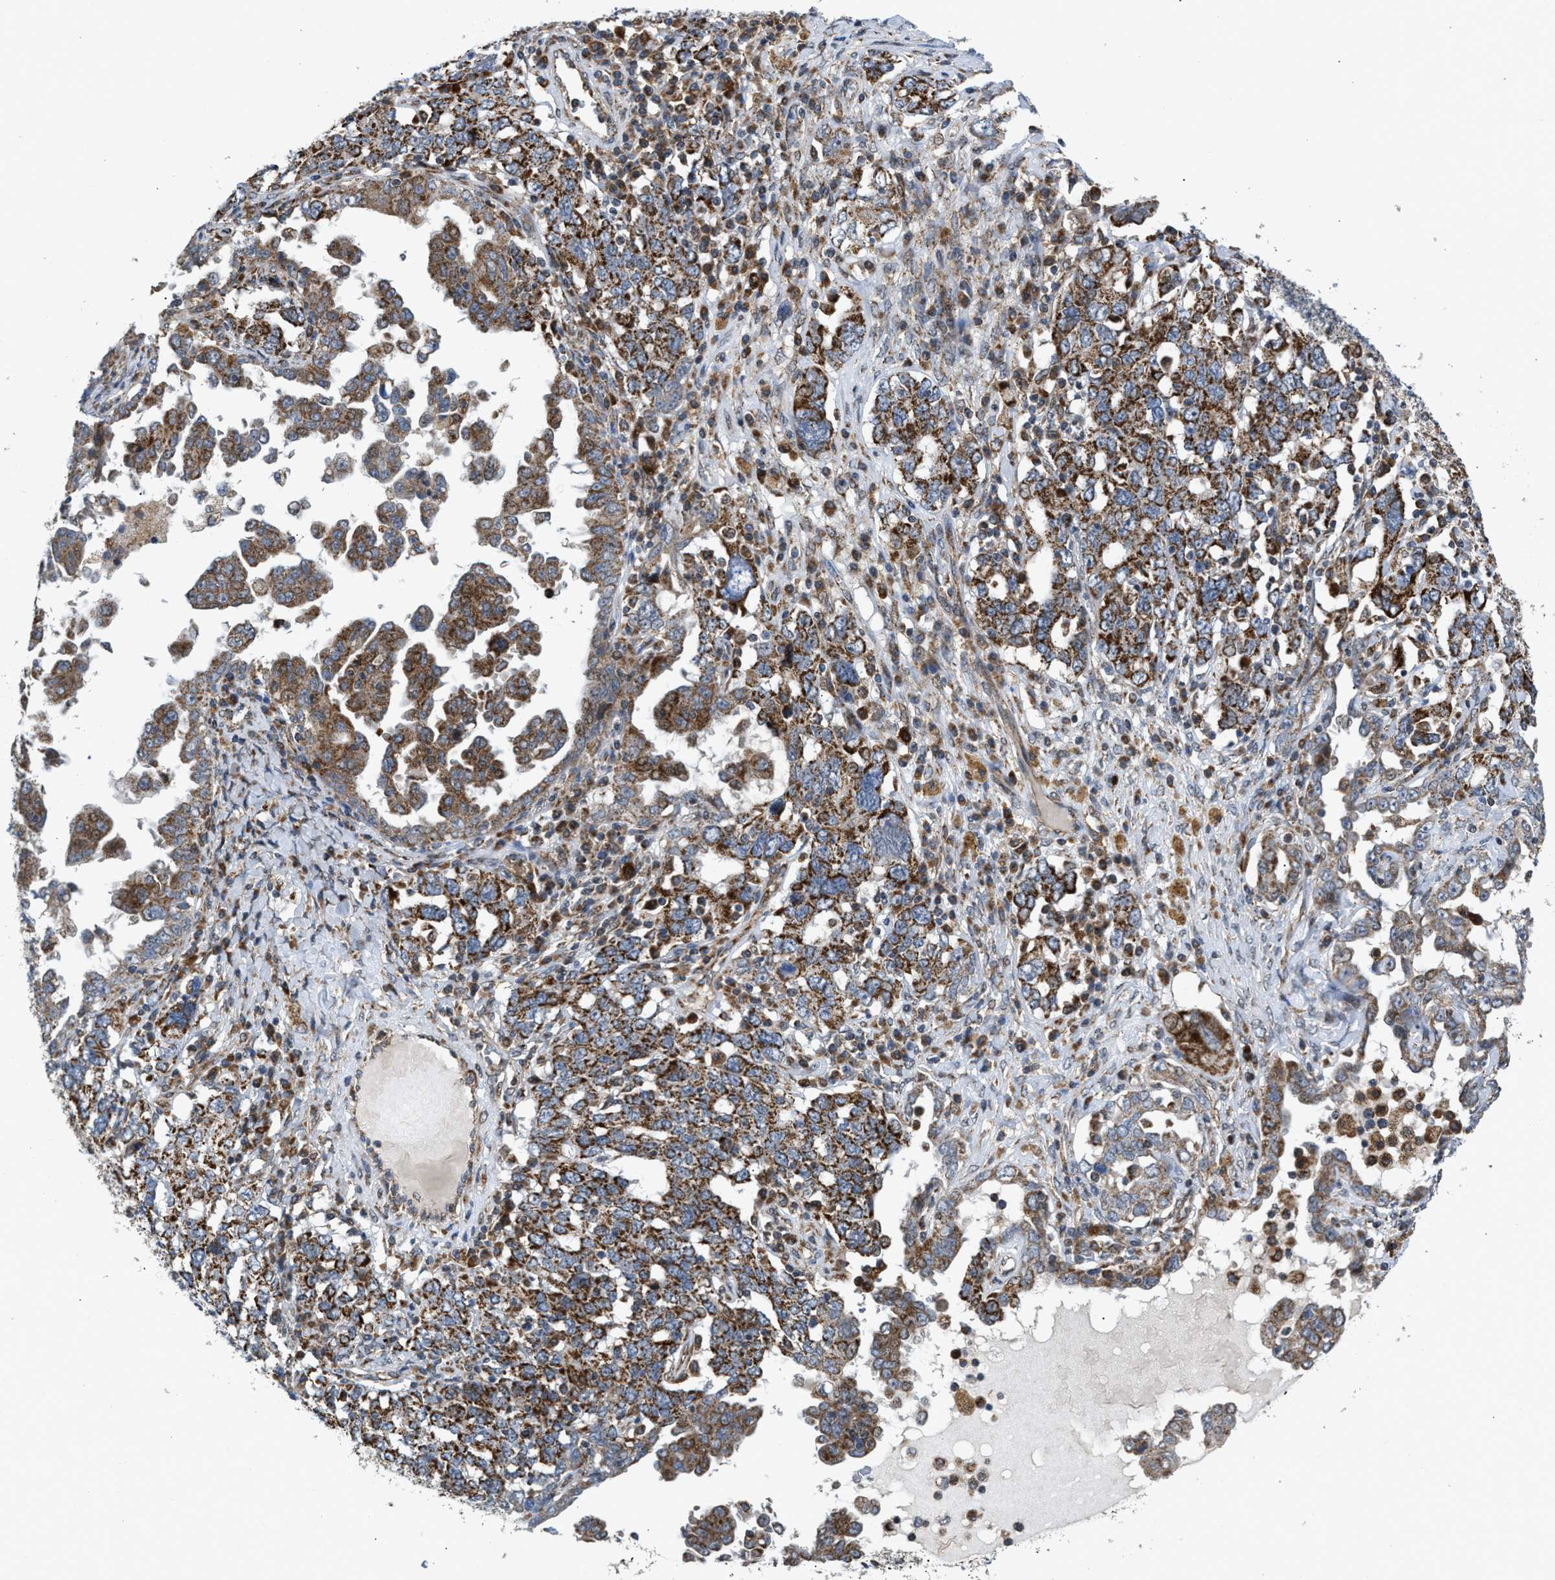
{"staining": {"intensity": "moderate", "quantity": ">75%", "location": "cytoplasmic/membranous"}, "tissue": "ovarian cancer", "cell_type": "Tumor cells", "image_type": "cancer", "snomed": [{"axis": "morphology", "description": "Carcinoma, endometroid"}, {"axis": "topography", "description": "Ovary"}], "caption": "Ovarian cancer was stained to show a protein in brown. There is medium levels of moderate cytoplasmic/membranous staining in about >75% of tumor cells.", "gene": "TACO1", "patient": {"sex": "female", "age": 62}}